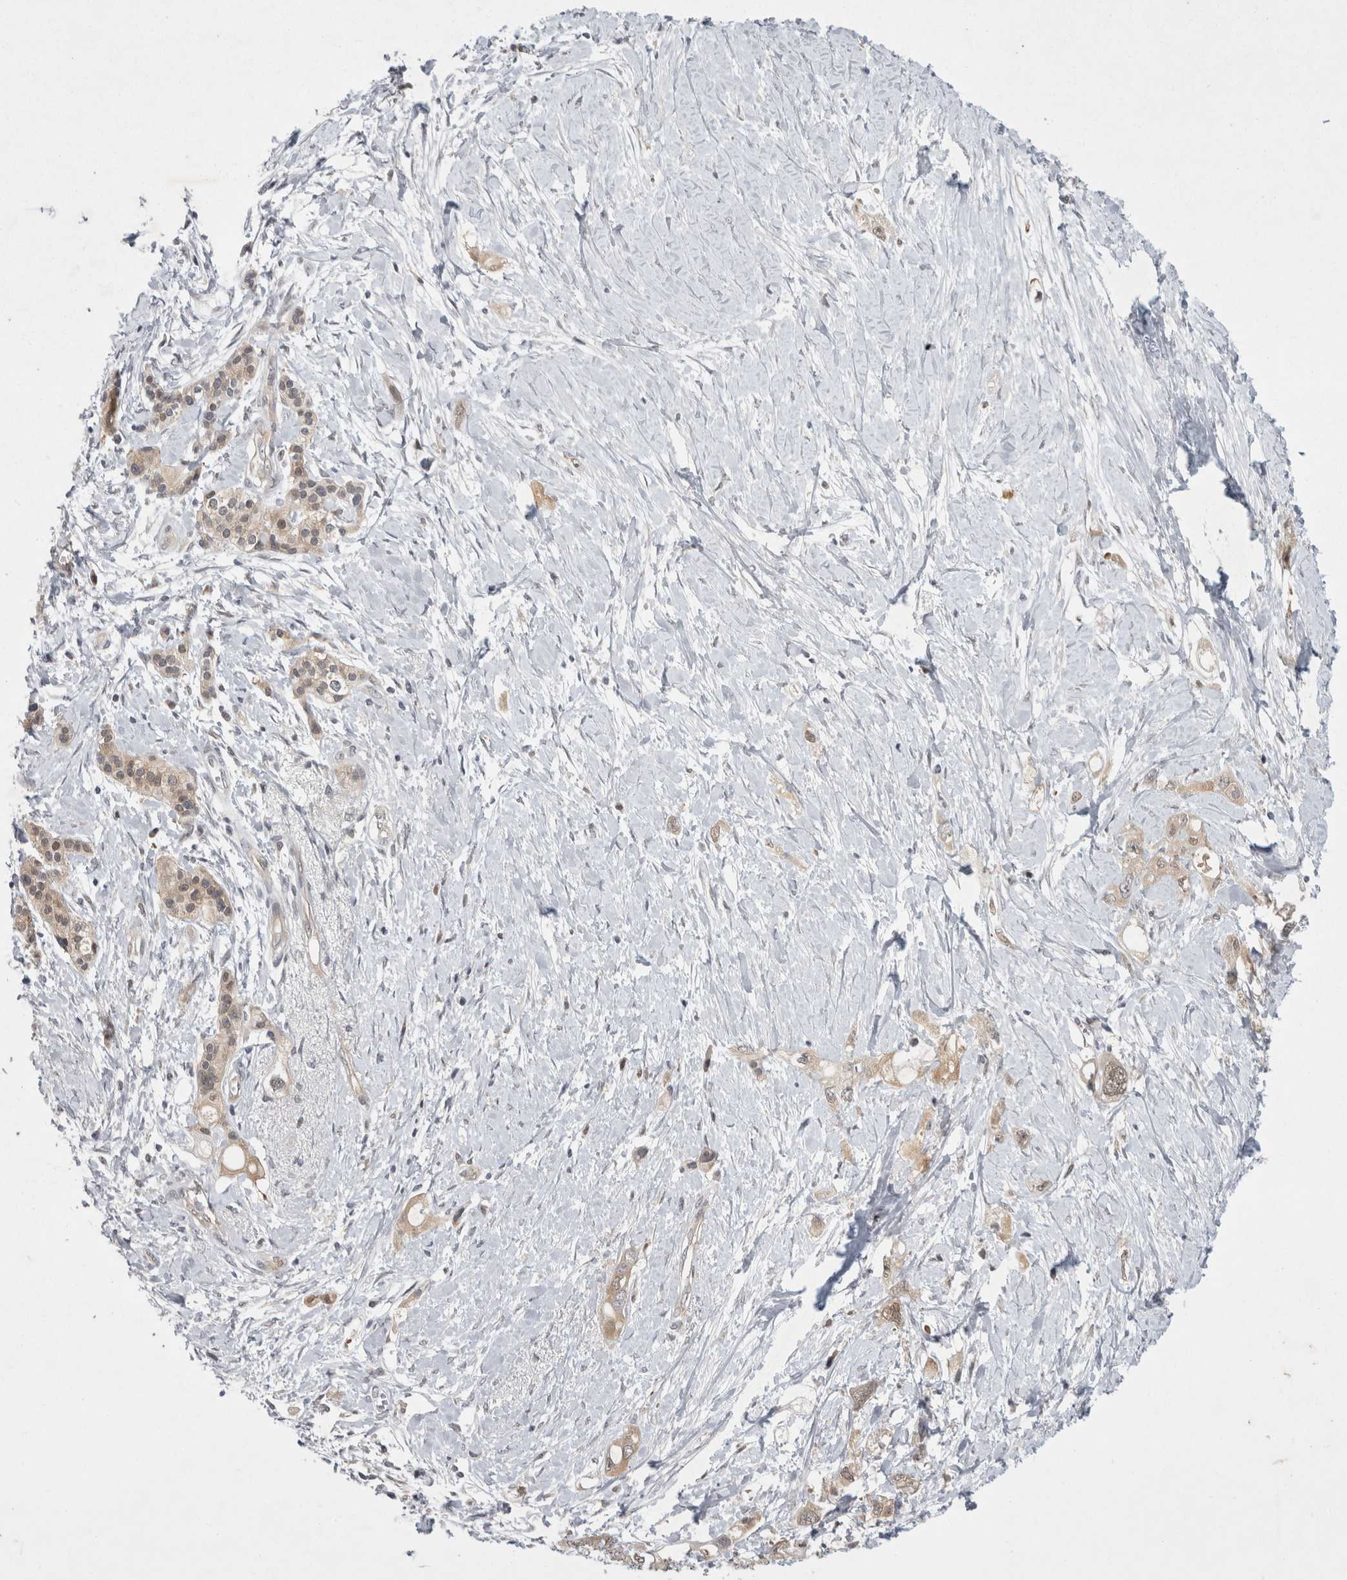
{"staining": {"intensity": "weak", "quantity": ">75%", "location": "nuclear"}, "tissue": "pancreatic cancer", "cell_type": "Tumor cells", "image_type": "cancer", "snomed": [{"axis": "morphology", "description": "Adenocarcinoma, NOS"}, {"axis": "topography", "description": "Pancreas"}], "caption": "Weak nuclear protein expression is appreciated in about >75% of tumor cells in pancreatic cancer.", "gene": "PSMB2", "patient": {"sex": "female", "age": 56}}